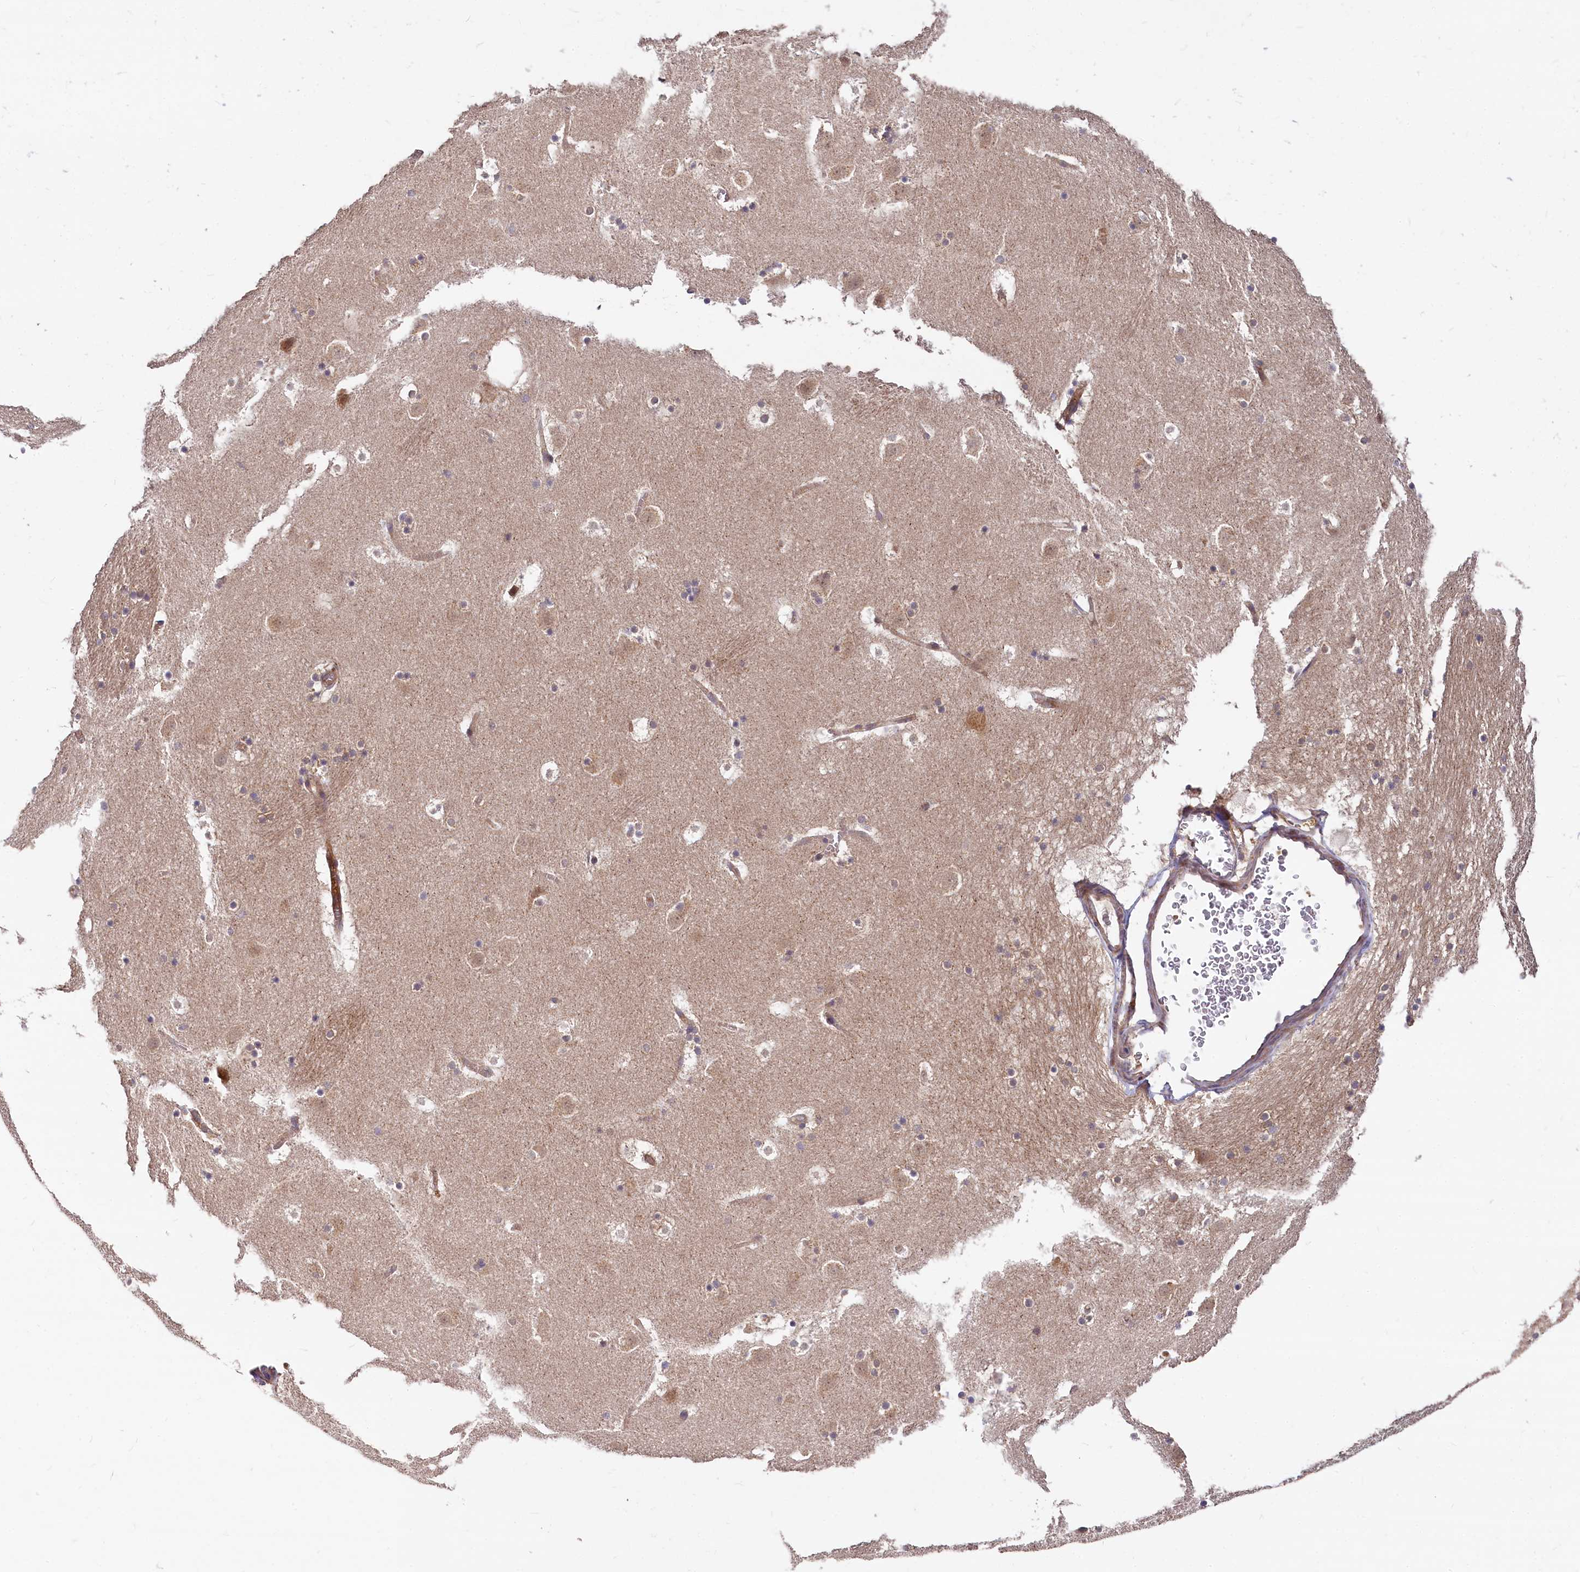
{"staining": {"intensity": "weak", "quantity": "<25%", "location": "cytoplasmic/membranous"}, "tissue": "caudate", "cell_type": "Glial cells", "image_type": "normal", "snomed": [{"axis": "morphology", "description": "Normal tissue, NOS"}, {"axis": "topography", "description": "Lateral ventricle wall"}], "caption": "IHC photomicrograph of benign caudate stained for a protein (brown), which exhibits no staining in glial cells. (Brightfield microscopy of DAB (3,3'-diaminobenzidine) immunohistochemistry (IHC) at high magnification).", "gene": "EIF2B2", "patient": {"sex": "male", "age": 45}}